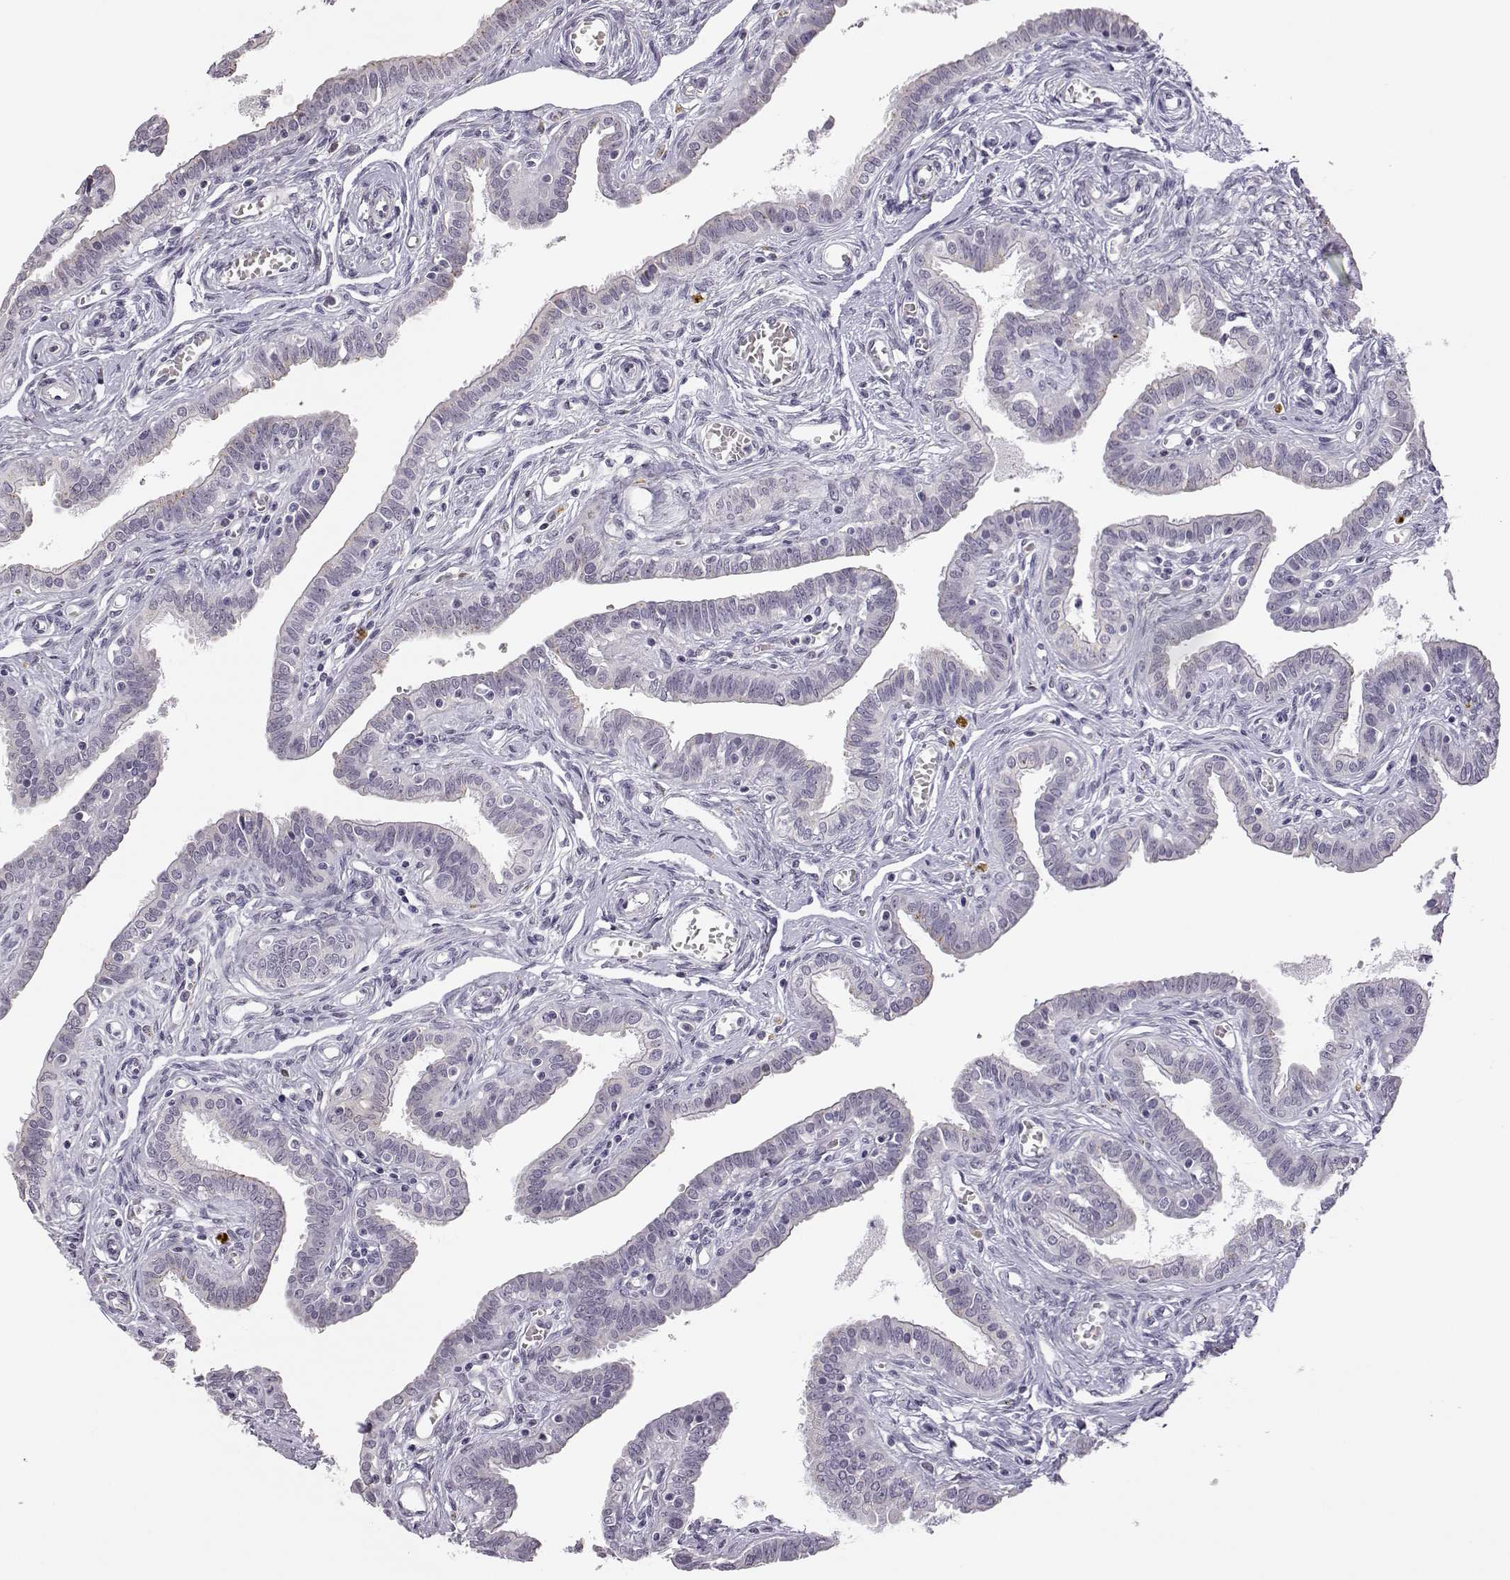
{"staining": {"intensity": "negative", "quantity": "none", "location": "none"}, "tissue": "fallopian tube", "cell_type": "Glandular cells", "image_type": "normal", "snomed": [{"axis": "morphology", "description": "Normal tissue, NOS"}, {"axis": "morphology", "description": "Carcinoma, endometroid"}, {"axis": "topography", "description": "Fallopian tube"}, {"axis": "topography", "description": "Ovary"}], "caption": "This photomicrograph is of benign fallopian tube stained with IHC to label a protein in brown with the nuclei are counter-stained blue. There is no positivity in glandular cells. The staining was performed using DAB (3,3'-diaminobenzidine) to visualize the protein expression in brown, while the nuclei were stained in blue with hematoxylin (Magnification: 20x).", "gene": "VGF", "patient": {"sex": "female", "age": 42}}